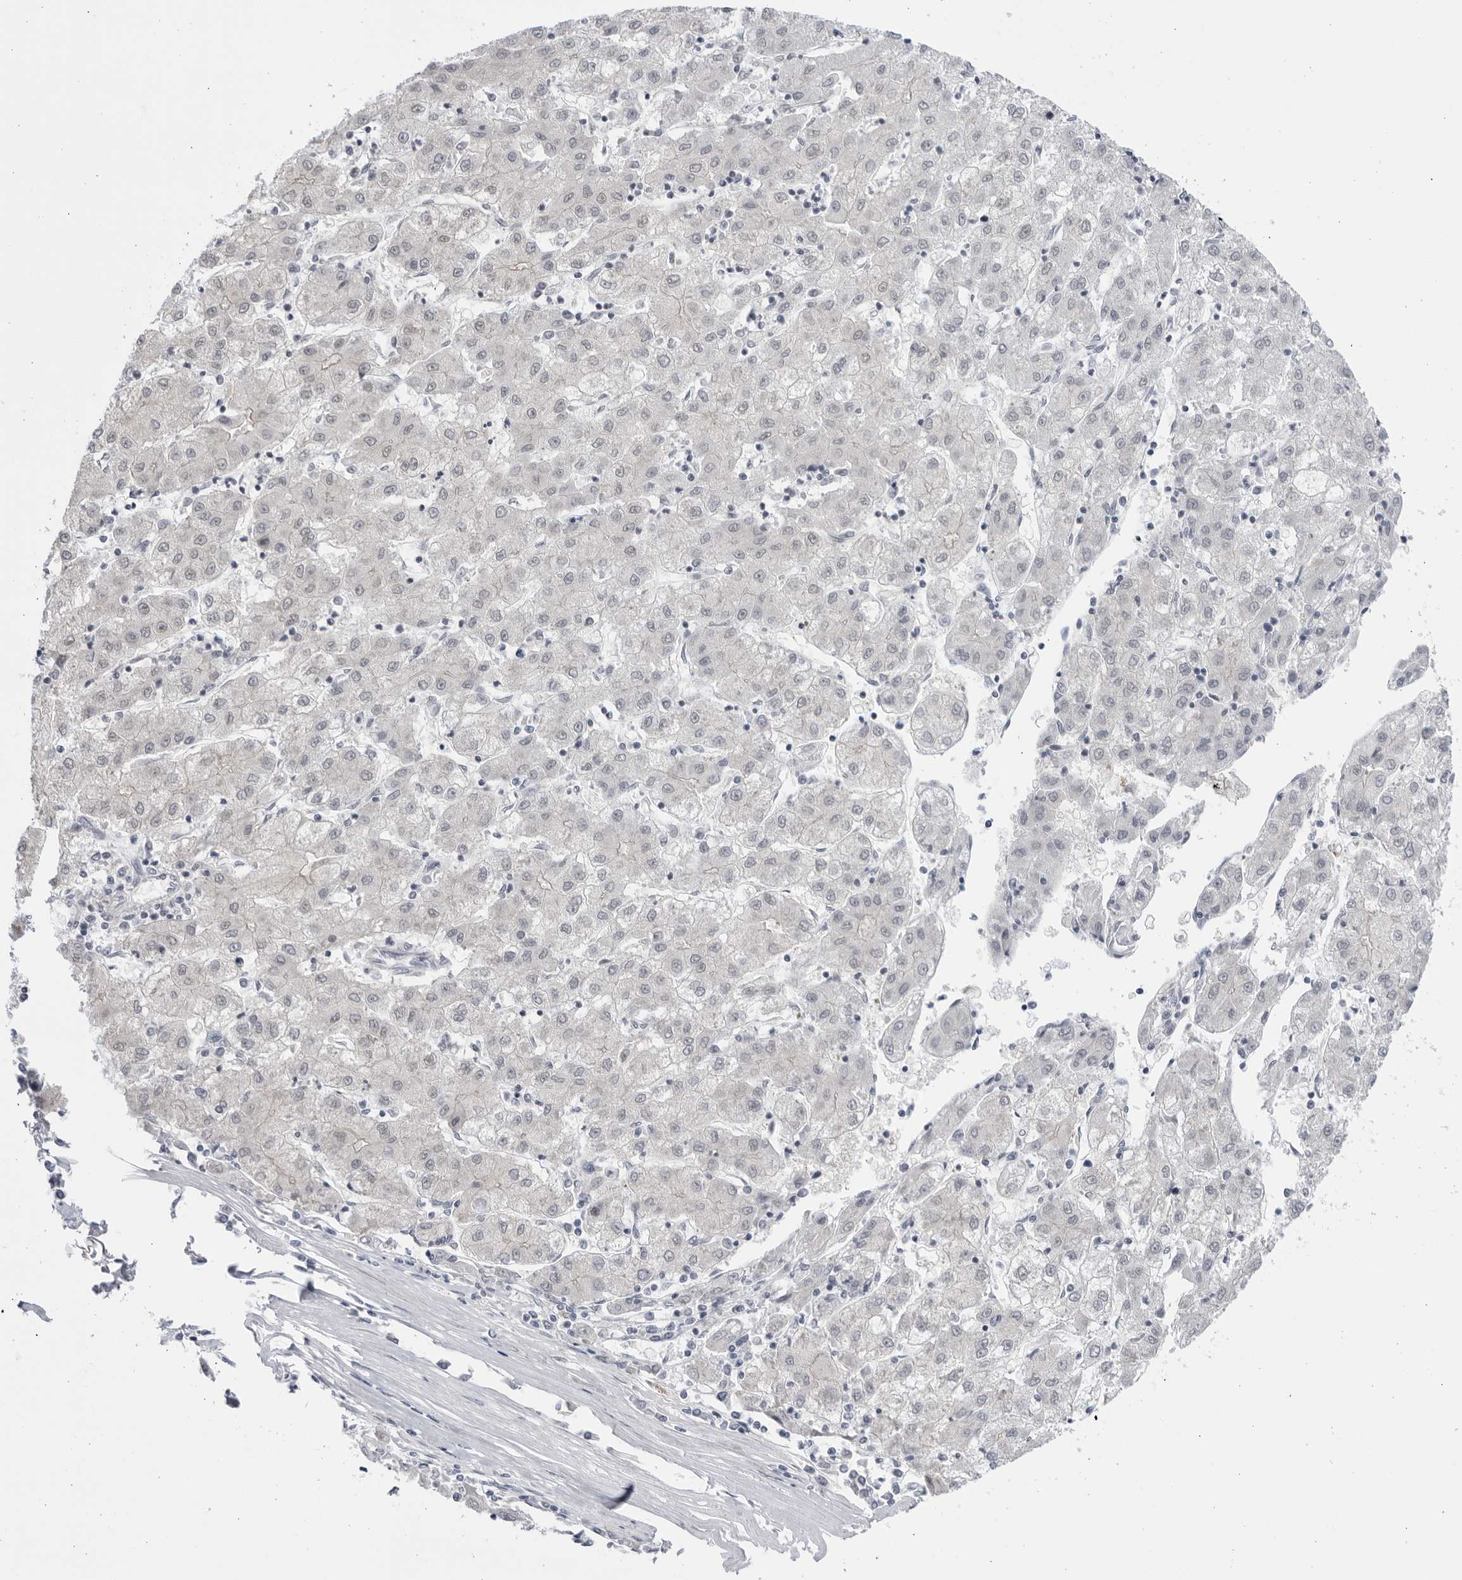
{"staining": {"intensity": "negative", "quantity": "none", "location": "none"}, "tissue": "liver cancer", "cell_type": "Tumor cells", "image_type": "cancer", "snomed": [{"axis": "morphology", "description": "Carcinoma, Hepatocellular, NOS"}, {"axis": "topography", "description": "Liver"}], "caption": "The immunohistochemistry (IHC) histopathology image has no significant positivity in tumor cells of hepatocellular carcinoma (liver) tissue.", "gene": "CCDC181", "patient": {"sex": "male", "age": 72}}